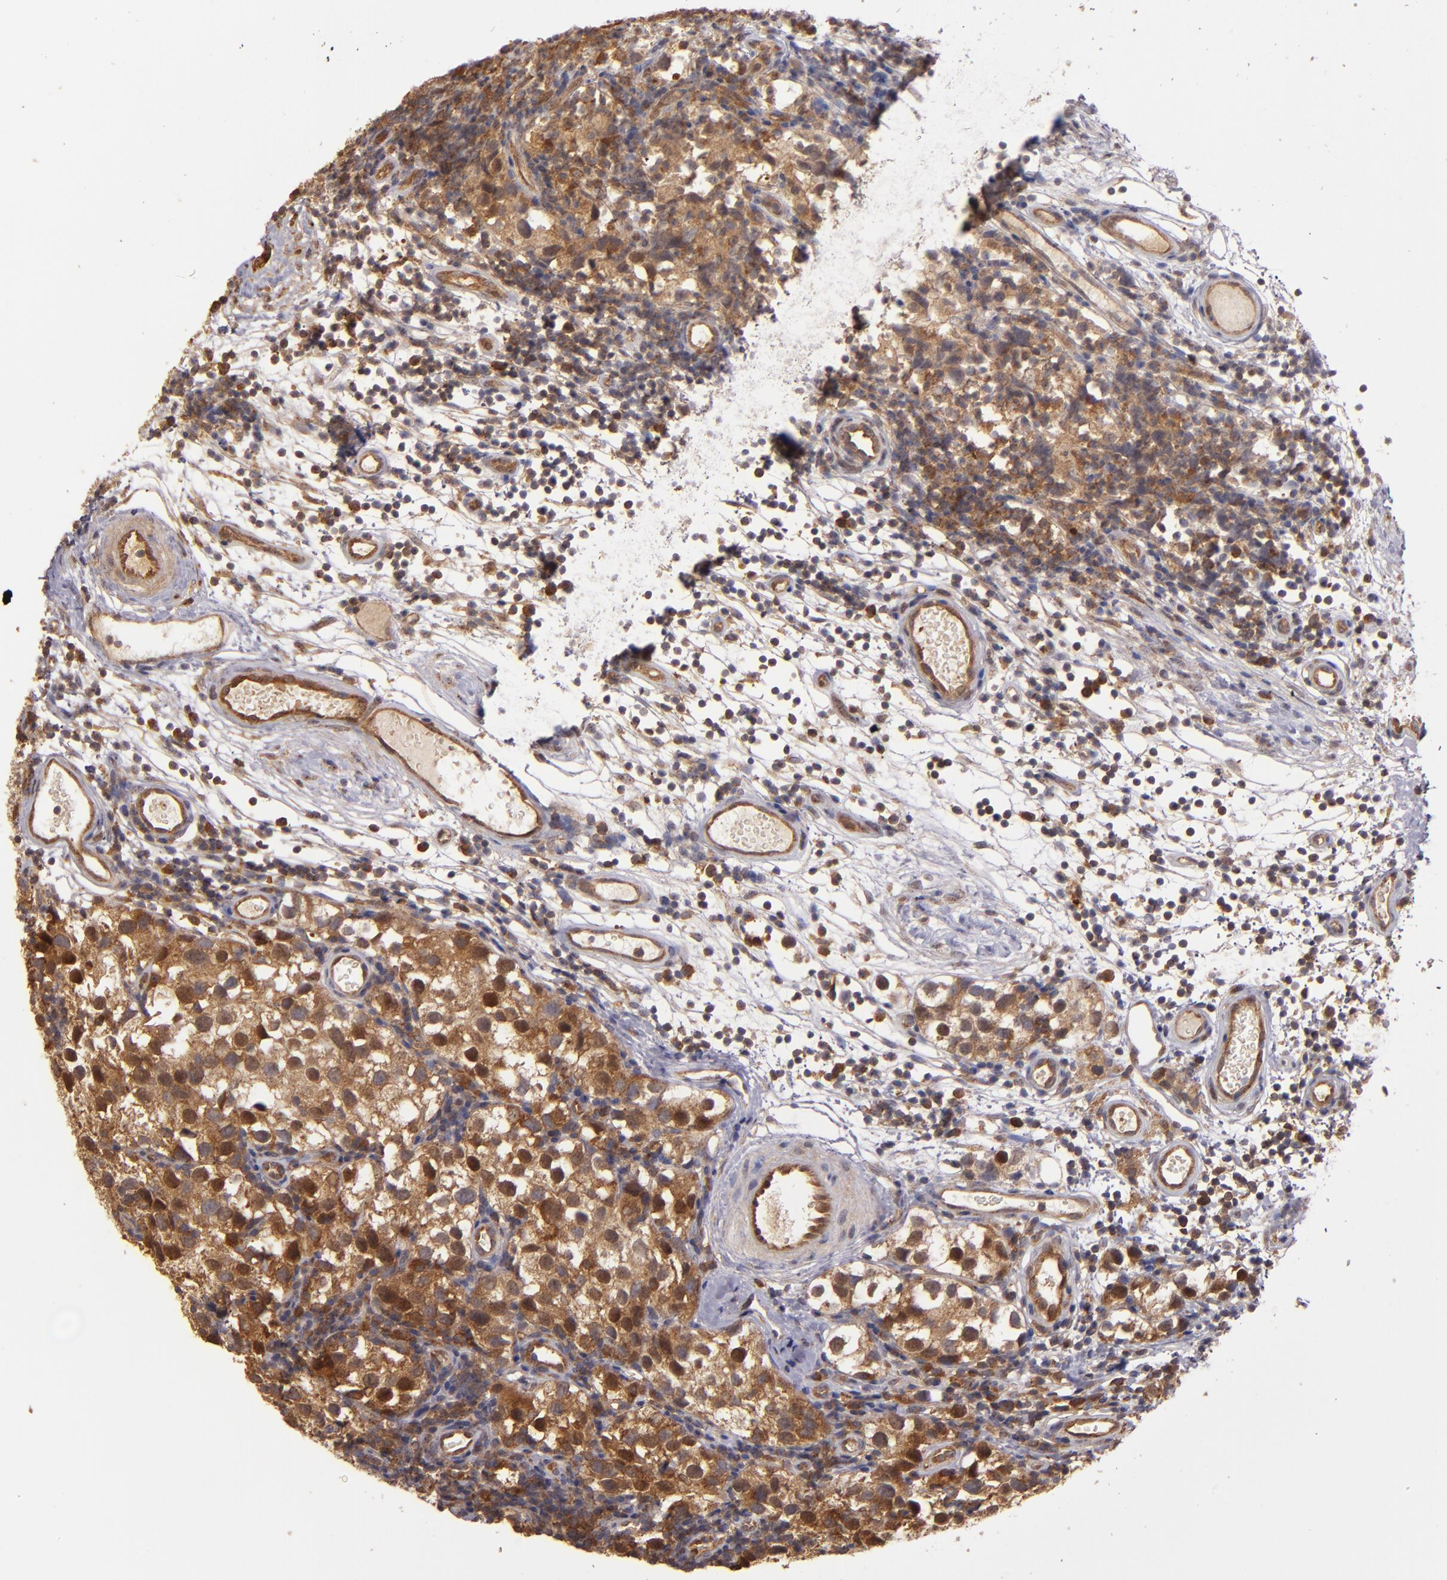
{"staining": {"intensity": "moderate", "quantity": ">75%", "location": "cytoplasmic/membranous,nuclear"}, "tissue": "testis cancer", "cell_type": "Tumor cells", "image_type": "cancer", "snomed": [{"axis": "morphology", "description": "Seminoma, NOS"}, {"axis": "topography", "description": "Testis"}], "caption": "A high-resolution histopathology image shows immunohistochemistry staining of seminoma (testis), which displays moderate cytoplasmic/membranous and nuclear staining in about >75% of tumor cells.", "gene": "IFIH1", "patient": {"sex": "male", "age": 39}}